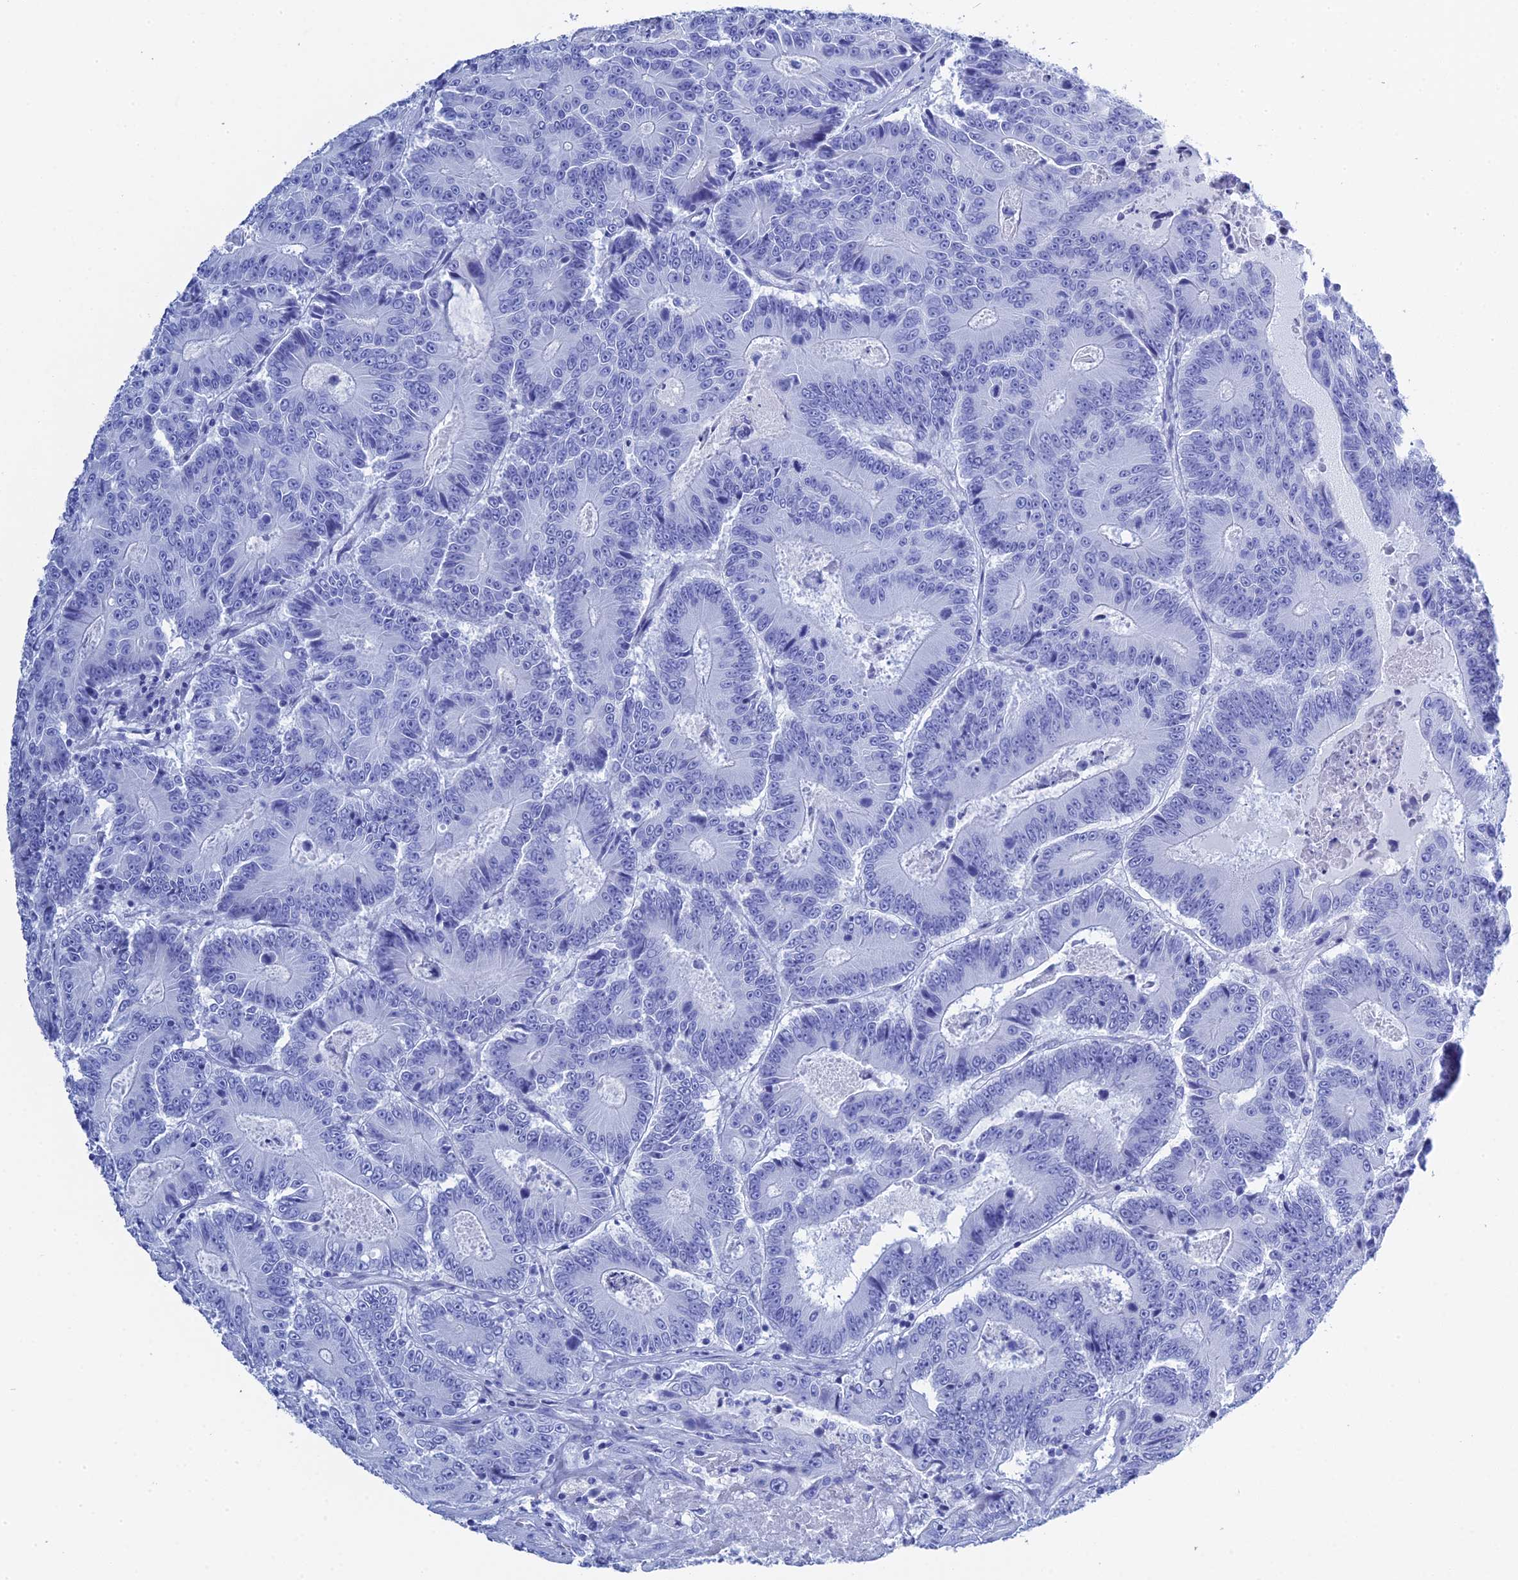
{"staining": {"intensity": "negative", "quantity": "none", "location": "none"}, "tissue": "colorectal cancer", "cell_type": "Tumor cells", "image_type": "cancer", "snomed": [{"axis": "morphology", "description": "Adenocarcinoma, NOS"}, {"axis": "topography", "description": "Colon"}], "caption": "A photomicrograph of human colorectal cancer is negative for staining in tumor cells. (DAB immunohistochemistry with hematoxylin counter stain).", "gene": "TEX101", "patient": {"sex": "male", "age": 83}}